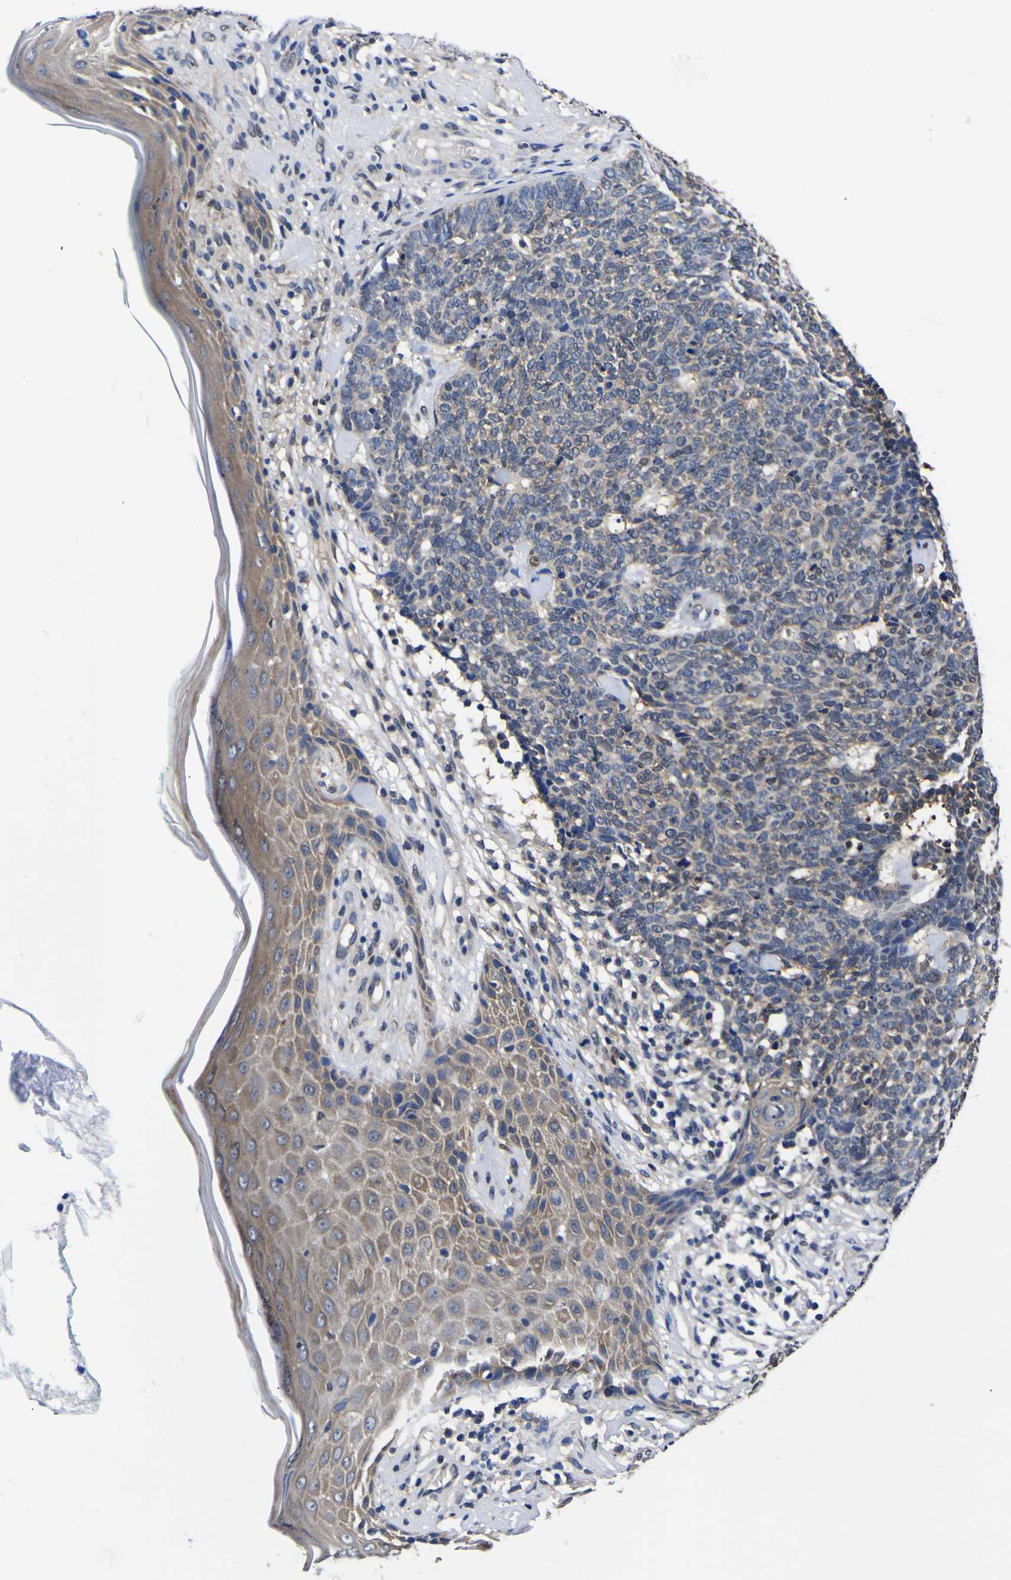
{"staining": {"intensity": "weak", "quantity": "25%-75%", "location": "cytoplasmic/membranous,nuclear"}, "tissue": "skin cancer", "cell_type": "Tumor cells", "image_type": "cancer", "snomed": [{"axis": "morphology", "description": "Basal cell carcinoma"}, {"axis": "topography", "description": "Skin"}], "caption": "Immunohistochemistry (IHC) of basal cell carcinoma (skin) reveals low levels of weak cytoplasmic/membranous and nuclear positivity in approximately 25%-75% of tumor cells.", "gene": "FAM110B", "patient": {"sex": "female", "age": 84}}